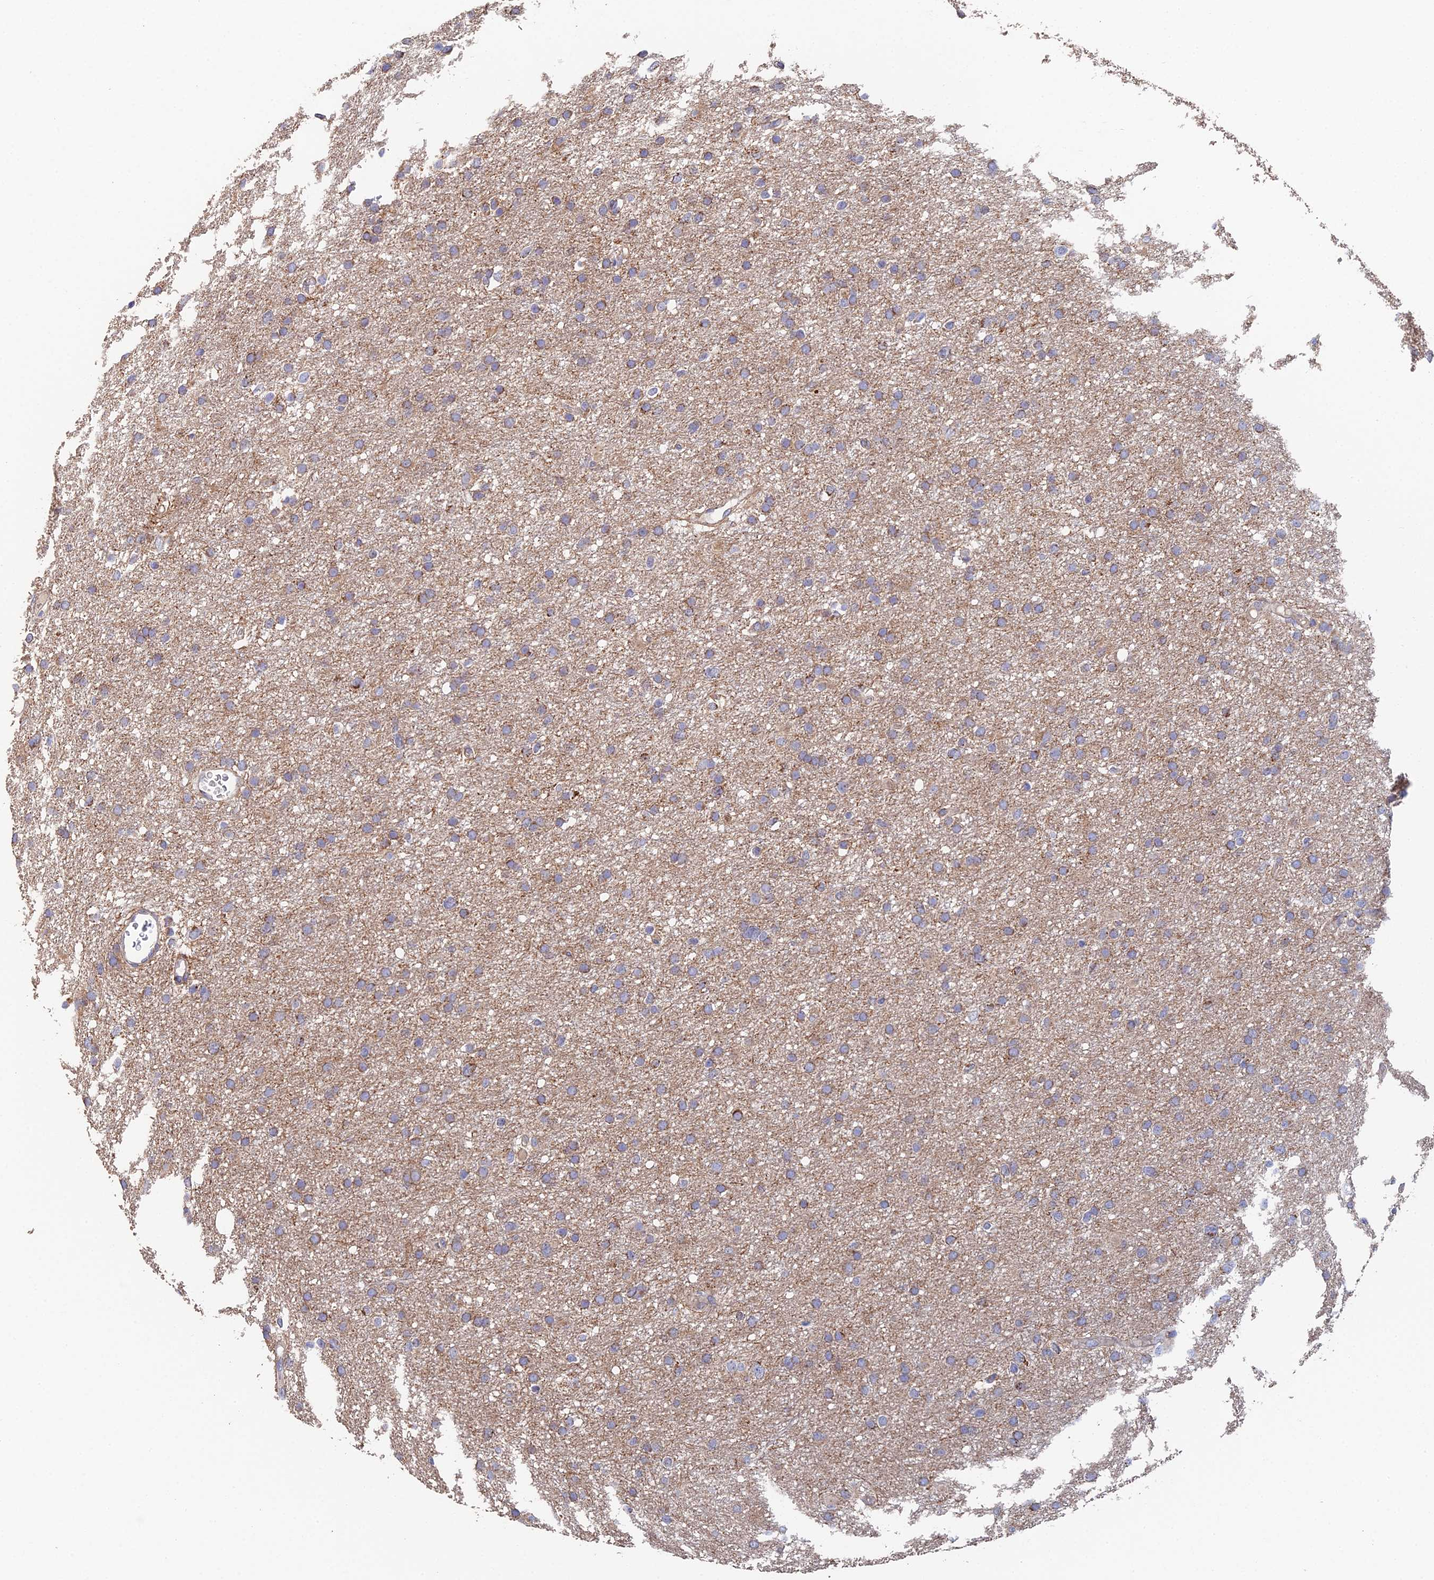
{"staining": {"intensity": "weak", "quantity": ">75%", "location": "cytoplasmic/membranous"}, "tissue": "glioma", "cell_type": "Tumor cells", "image_type": "cancer", "snomed": [{"axis": "morphology", "description": "Glioma, malignant, High grade"}, {"axis": "topography", "description": "Cerebral cortex"}], "caption": "Immunohistochemical staining of human glioma reveals weak cytoplasmic/membranous protein staining in approximately >75% of tumor cells.", "gene": "ECSIT", "patient": {"sex": "female", "age": 36}}